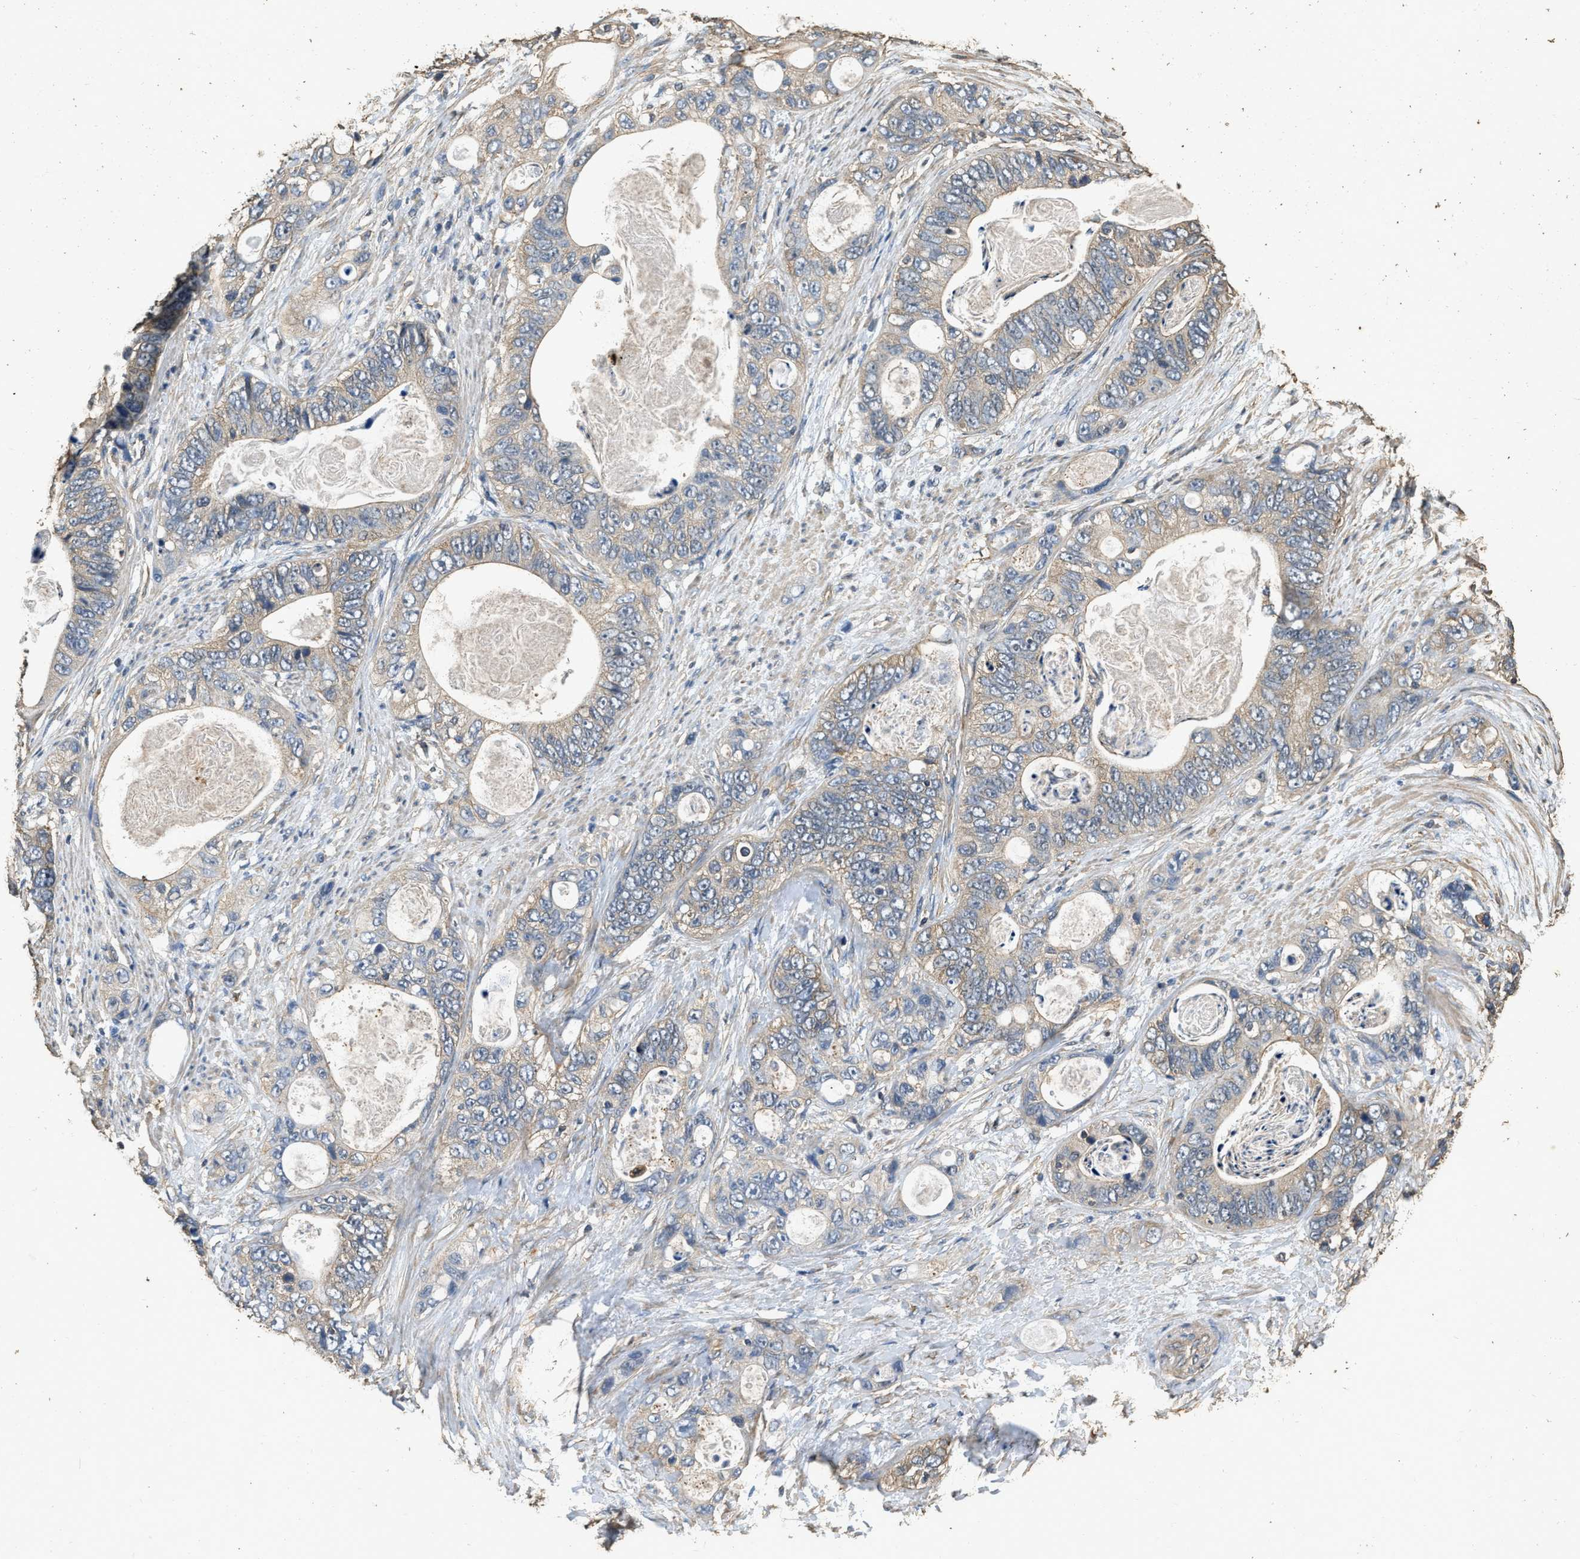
{"staining": {"intensity": "weak", "quantity": "<25%", "location": "cytoplasmic/membranous"}, "tissue": "stomach cancer", "cell_type": "Tumor cells", "image_type": "cancer", "snomed": [{"axis": "morphology", "description": "Normal tissue, NOS"}, {"axis": "morphology", "description": "Adenocarcinoma, NOS"}, {"axis": "topography", "description": "Stomach"}], "caption": "IHC photomicrograph of human stomach cancer (adenocarcinoma) stained for a protein (brown), which reveals no expression in tumor cells.", "gene": "MIB1", "patient": {"sex": "female", "age": 89}}